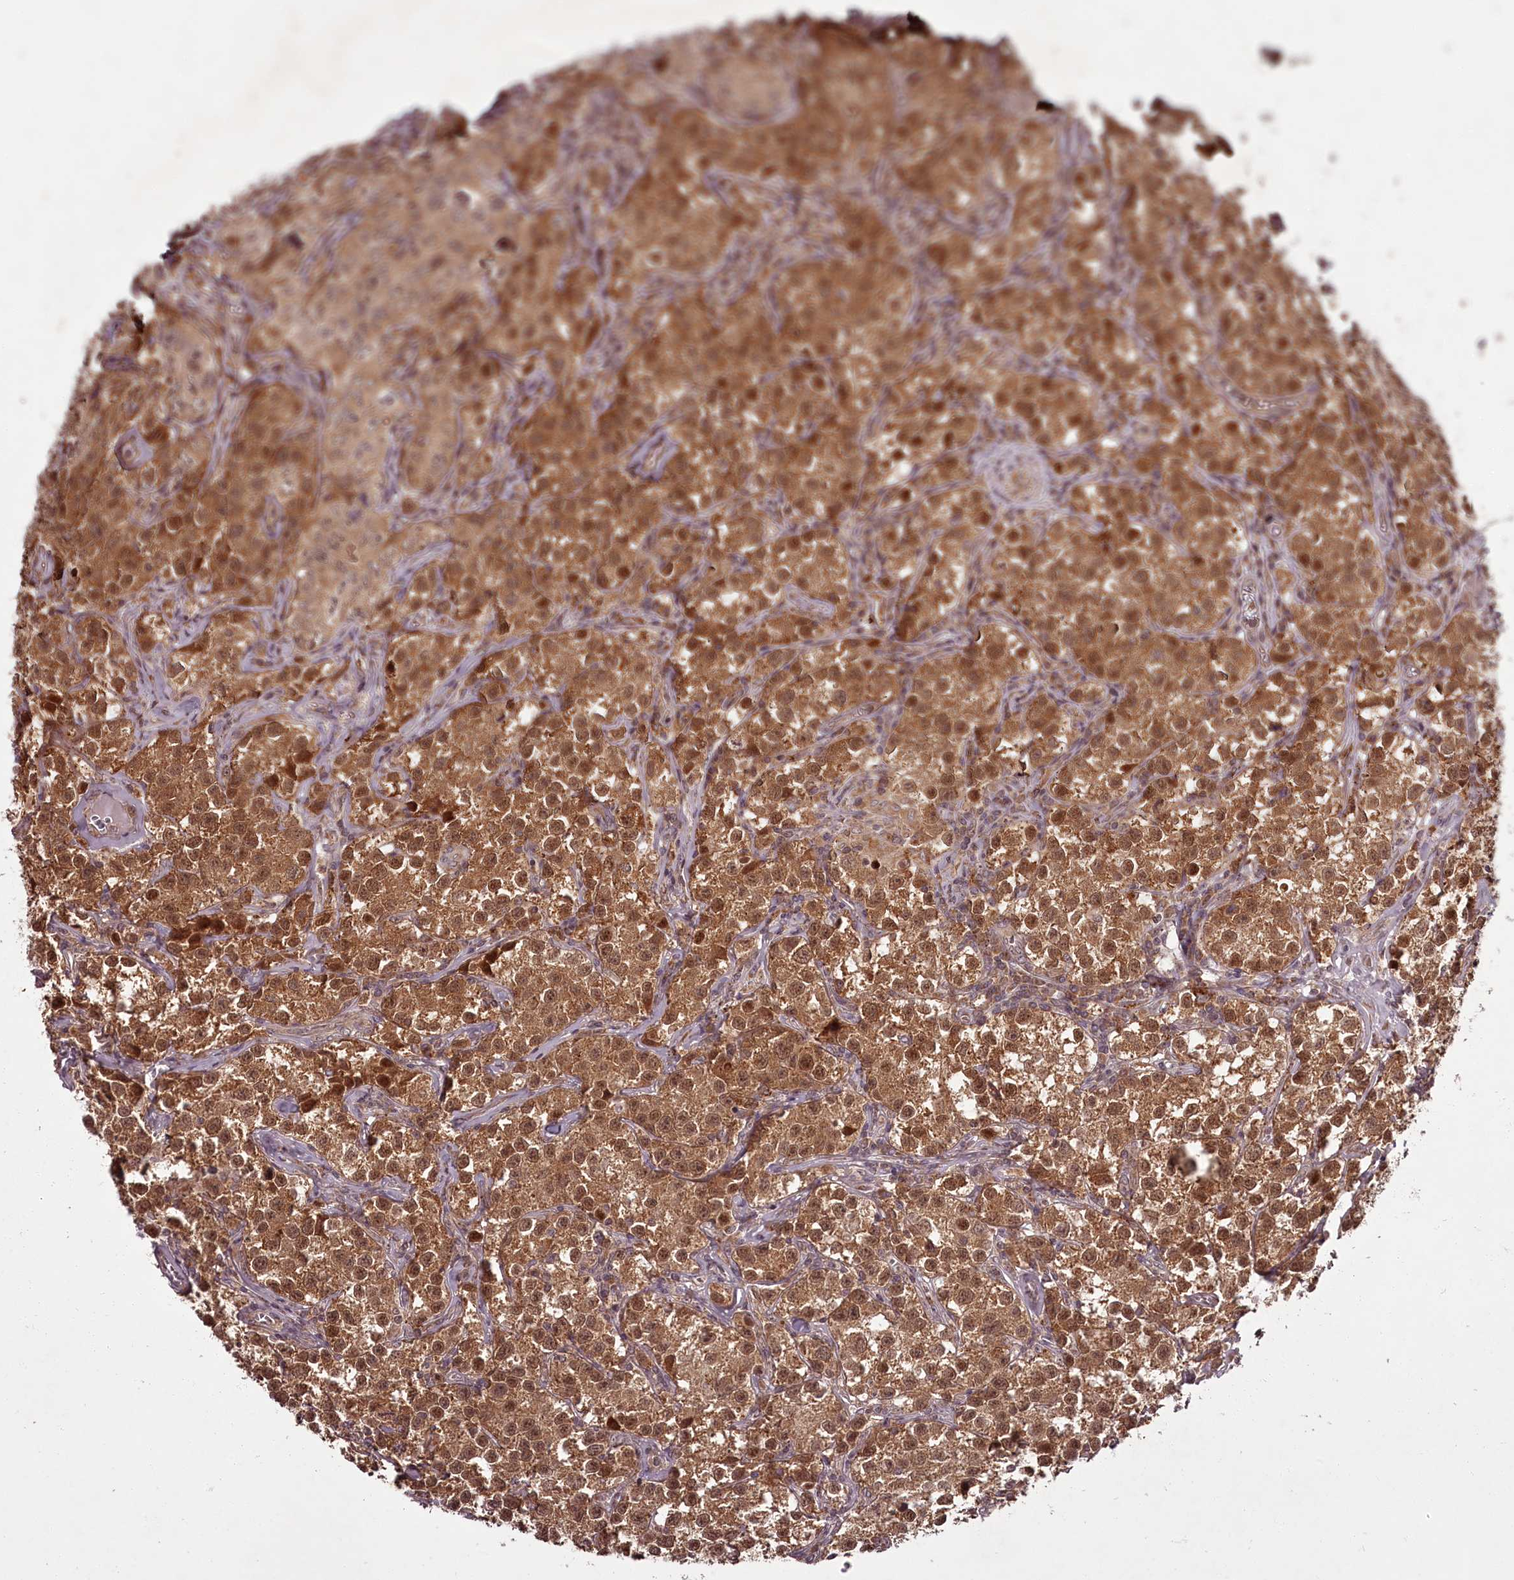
{"staining": {"intensity": "moderate", "quantity": ">75%", "location": "cytoplasmic/membranous,nuclear"}, "tissue": "testis cancer", "cell_type": "Tumor cells", "image_type": "cancer", "snomed": [{"axis": "morphology", "description": "Seminoma, NOS"}, {"axis": "morphology", "description": "Carcinoma, Embryonal, NOS"}, {"axis": "topography", "description": "Testis"}], "caption": "IHC histopathology image of neoplastic tissue: testis seminoma stained using immunohistochemistry (IHC) displays medium levels of moderate protein expression localized specifically in the cytoplasmic/membranous and nuclear of tumor cells, appearing as a cytoplasmic/membranous and nuclear brown color.", "gene": "PCBP2", "patient": {"sex": "male", "age": 43}}